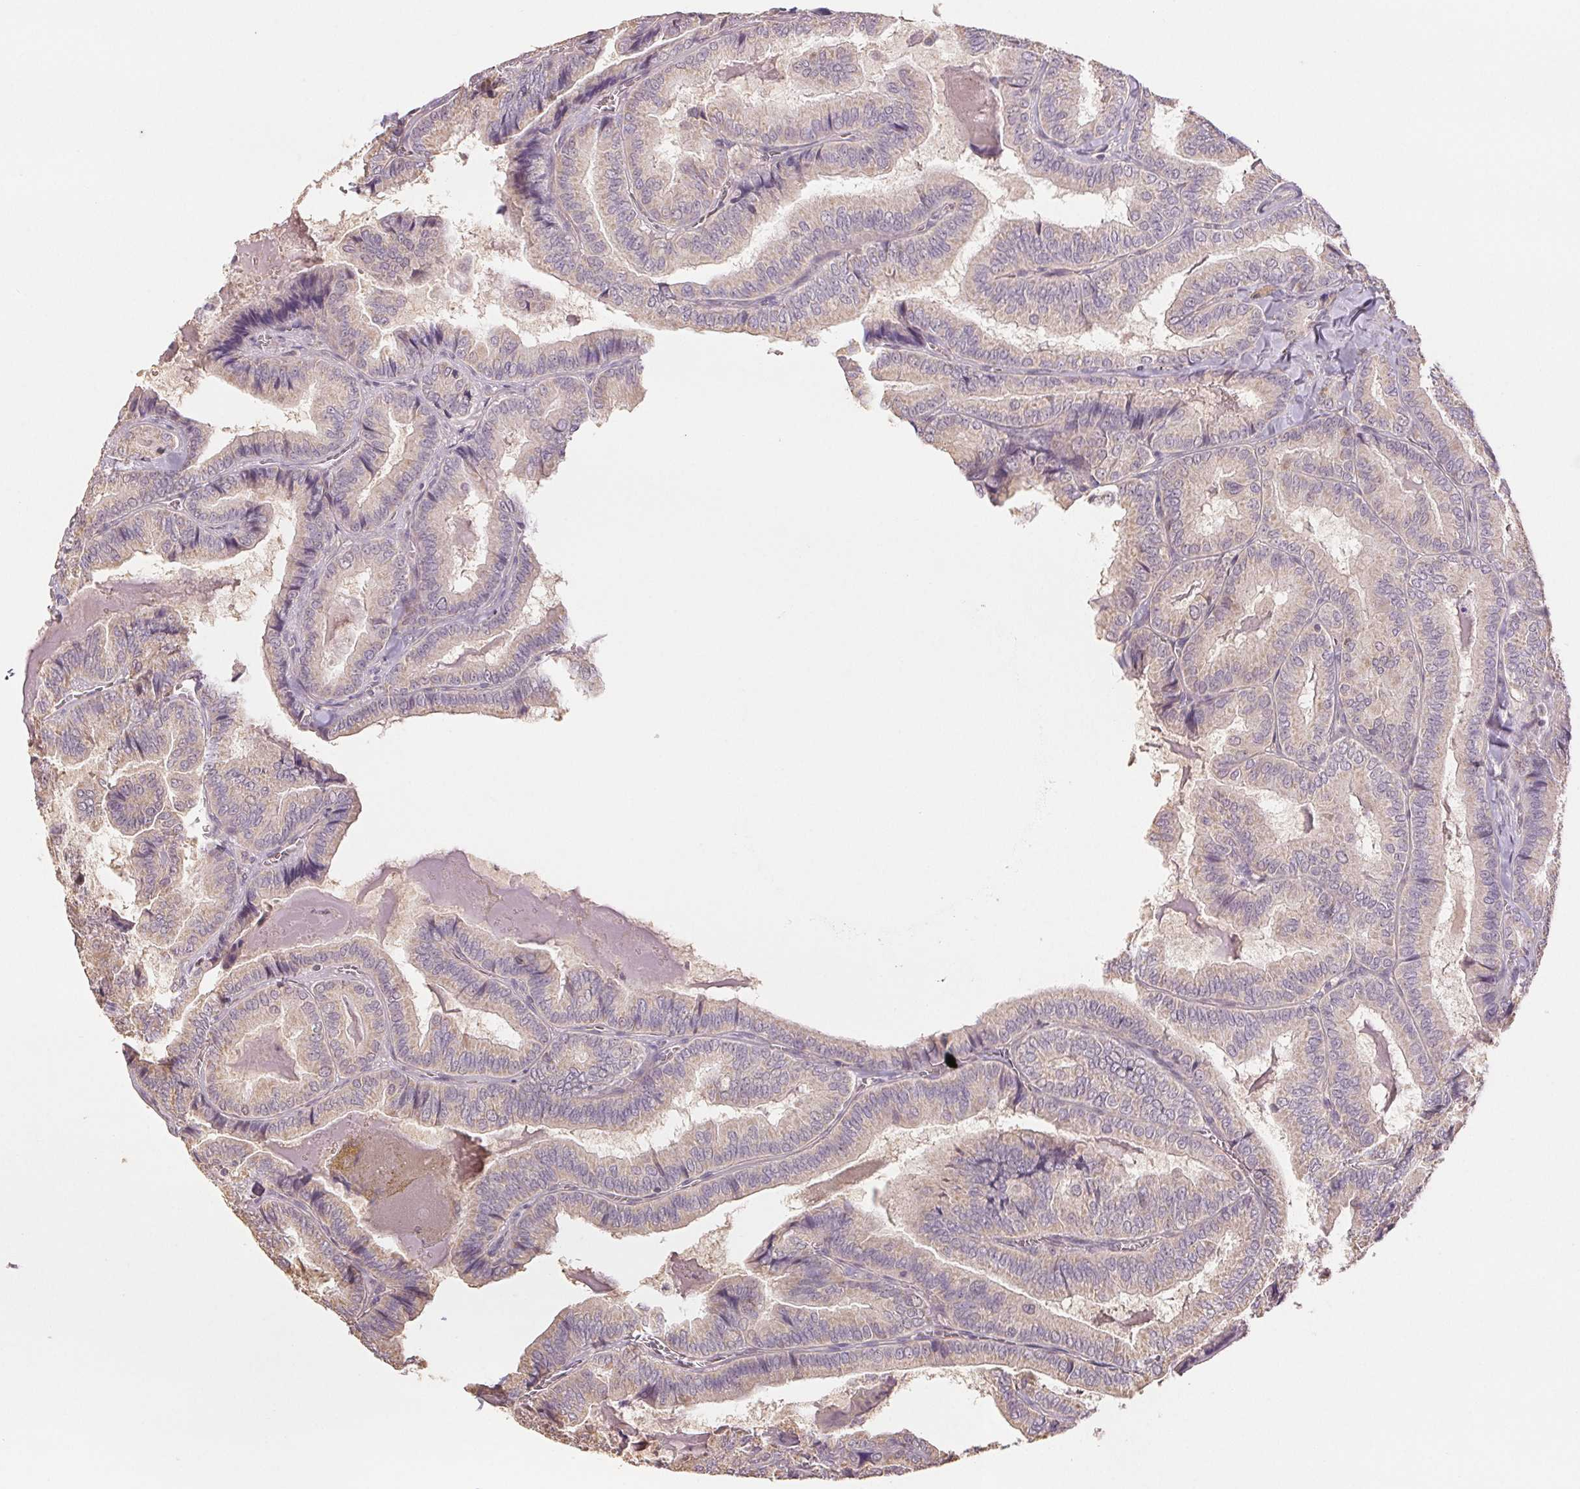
{"staining": {"intensity": "negative", "quantity": "none", "location": "none"}, "tissue": "thyroid cancer", "cell_type": "Tumor cells", "image_type": "cancer", "snomed": [{"axis": "morphology", "description": "Papillary adenocarcinoma, NOS"}, {"axis": "topography", "description": "Thyroid gland"}], "caption": "Immunohistochemistry (IHC) of thyroid papillary adenocarcinoma reveals no expression in tumor cells.", "gene": "COX14", "patient": {"sex": "female", "age": 75}}